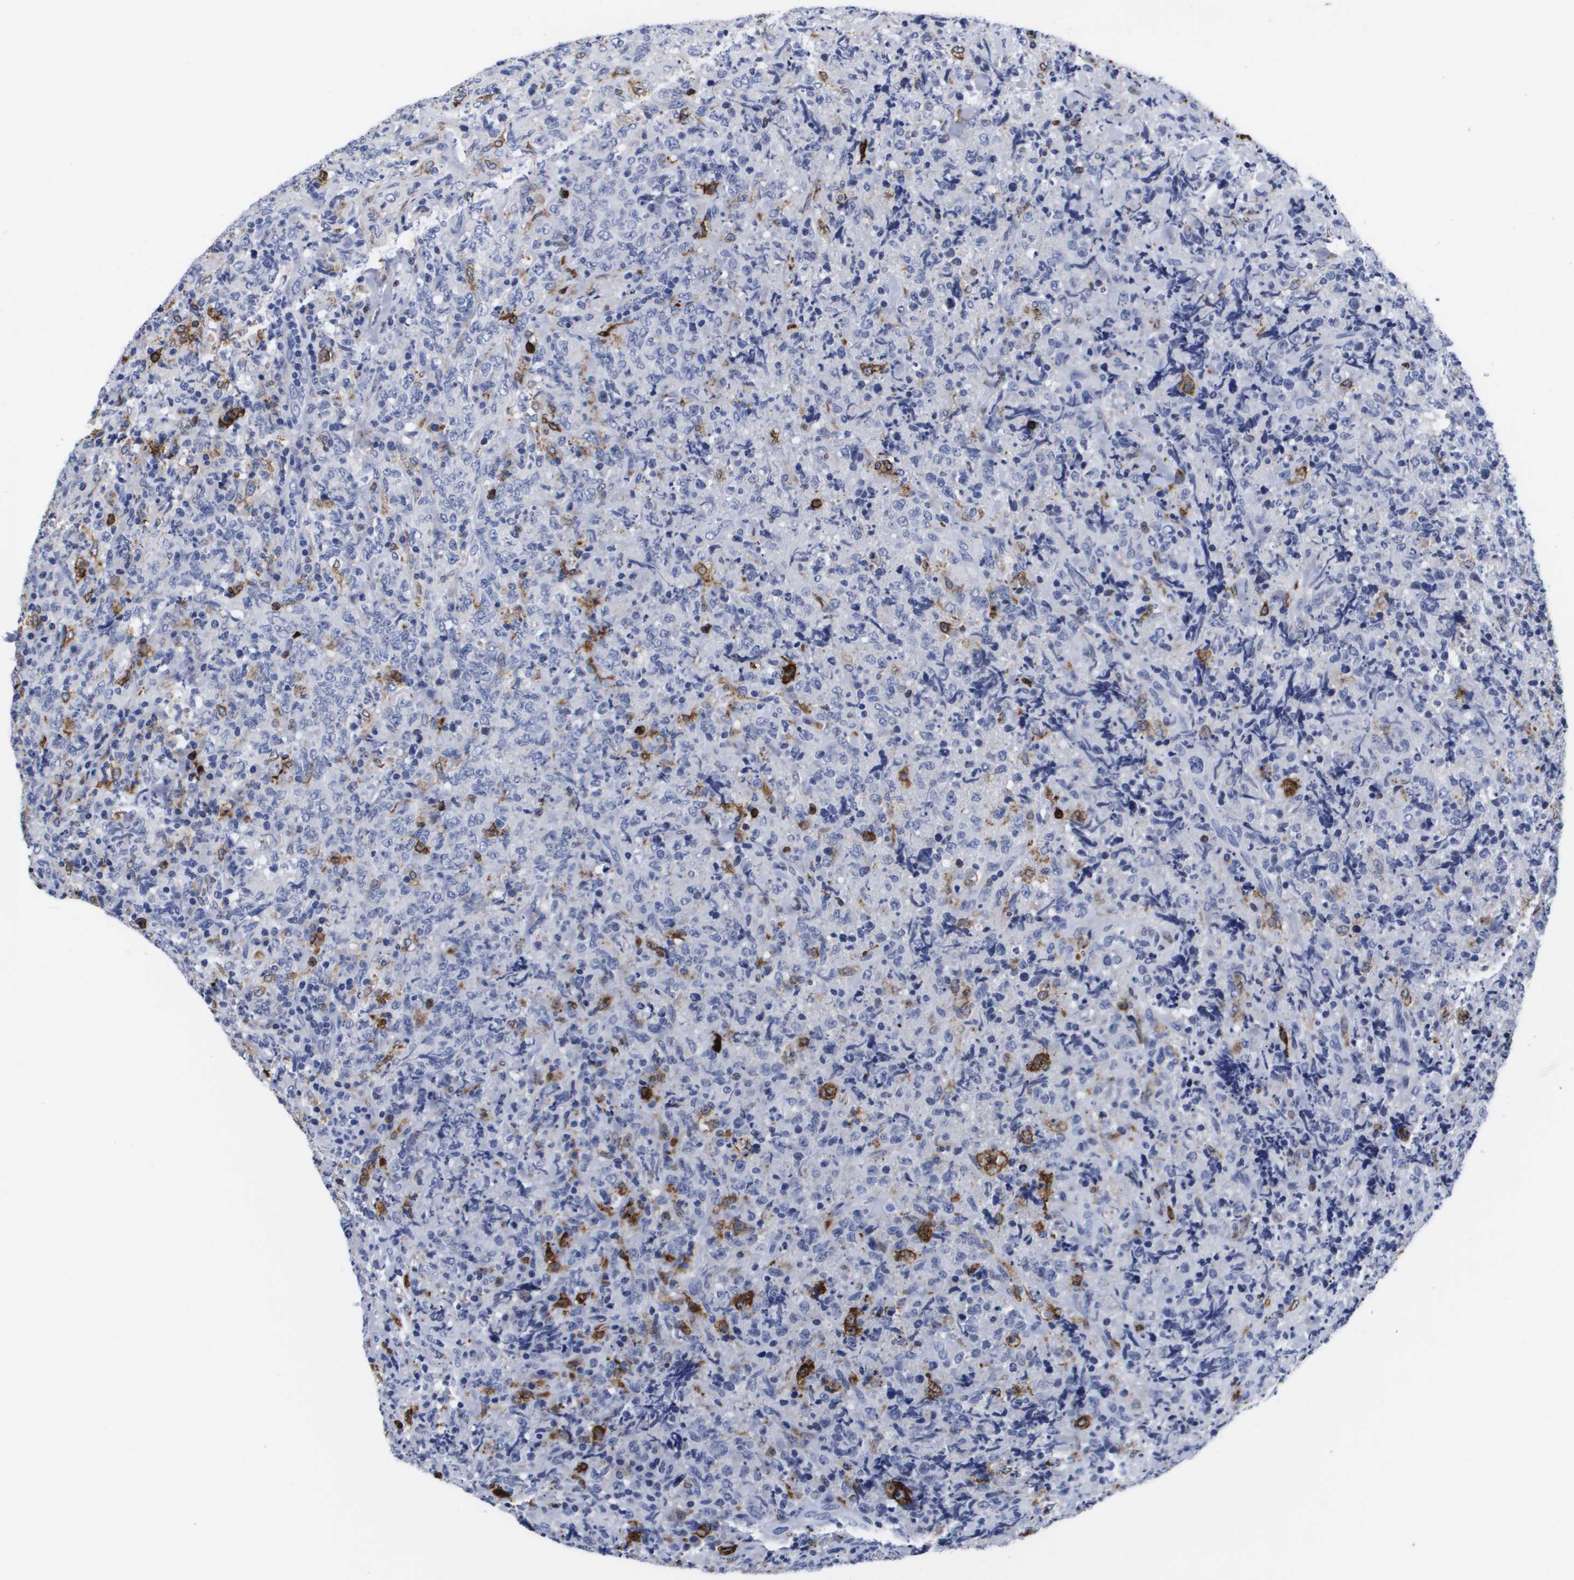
{"staining": {"intensity": "negative", "quantity": "none", "location": "none"}, "tissue": "lymphoma", "cell_type": "Tumor cells", "image_type": "cancer", "snomed": [{"axis": "morphology", "description": "Malignant lymphoma, non-Hodgkin's type, High grade"}, {"axis": "topography", "description": "Tonsil"}], "caption": "DAB immunohistochemical staining of human high-grade malignant lymphoma, non-Hodgkin's type demonstrates no significant expression in tumor cells. (IHC, brightfield microscopy, high magnification).", "gene": "HMOX1", "patient": {"sex": "female", "age": 36}}